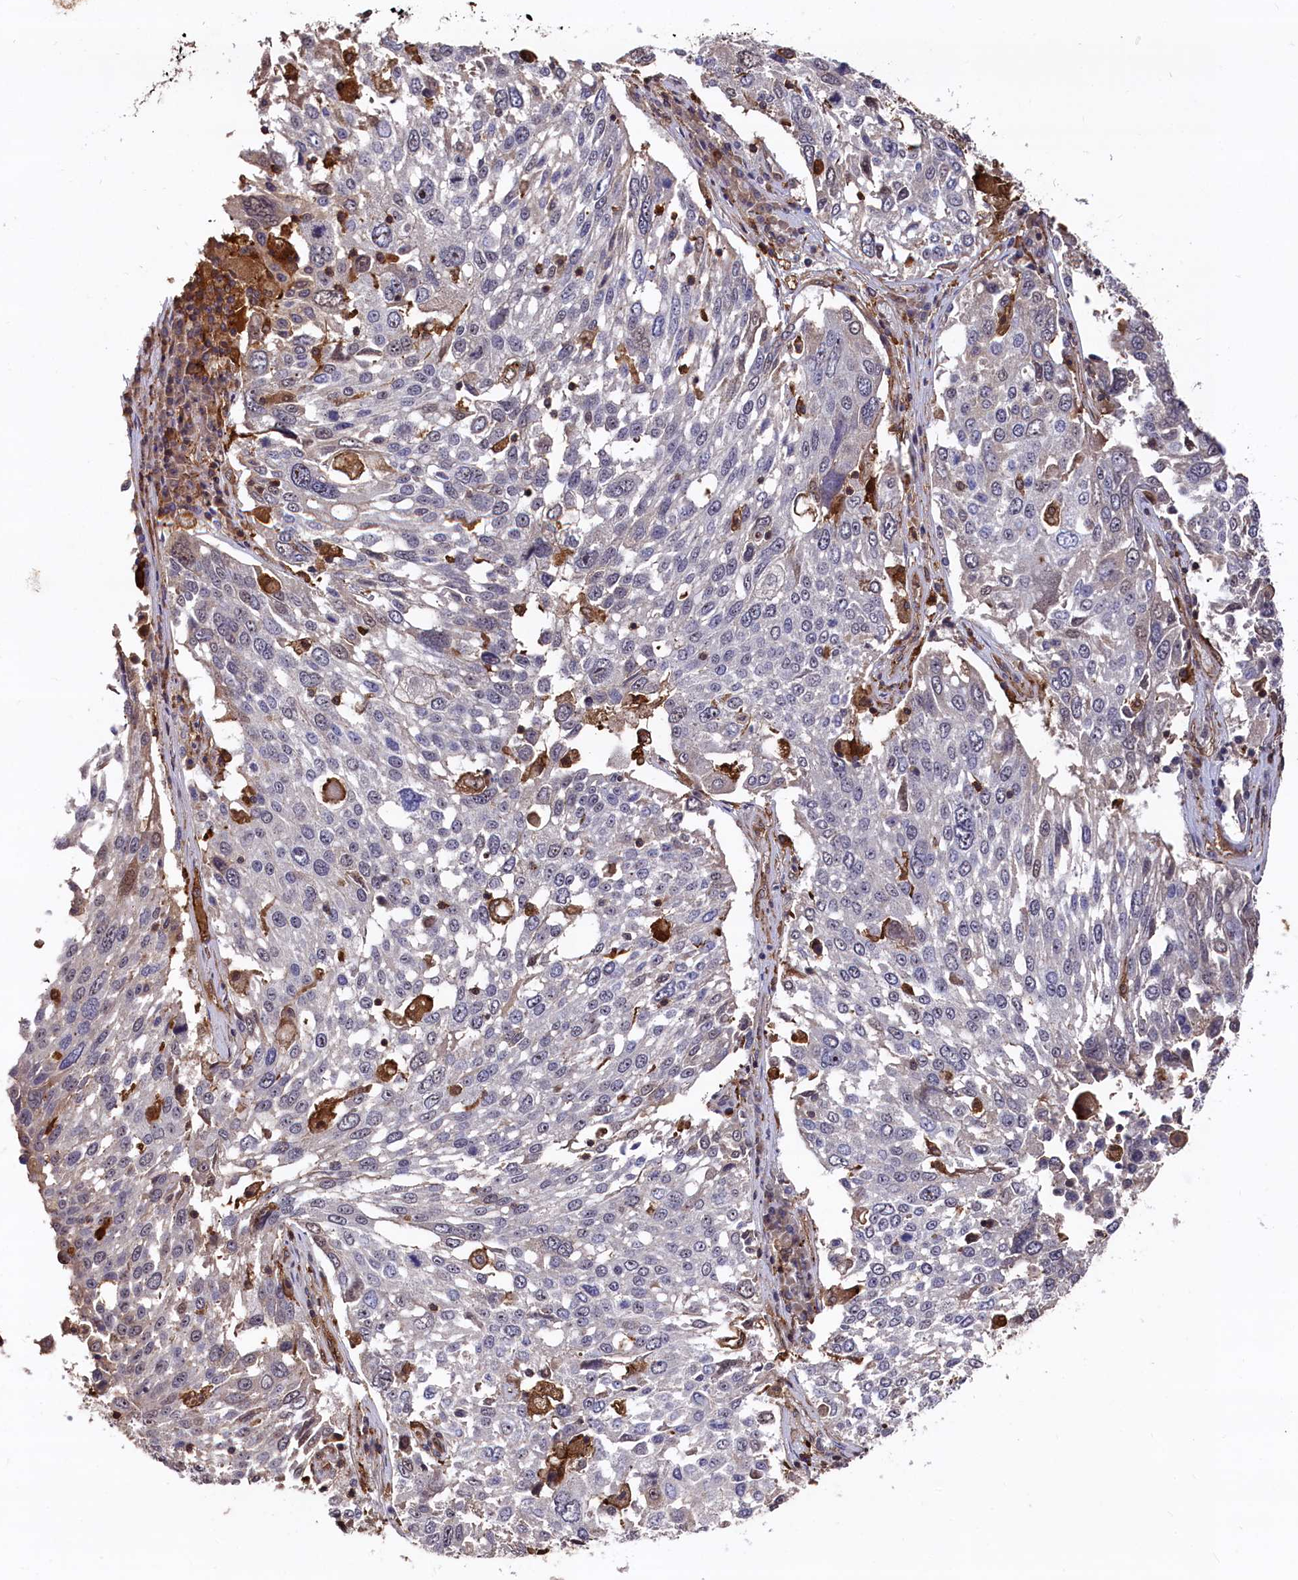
{"staining": {"intensity": "negative", "quantity": "none", "location": "none"}, "tissue": "lung cancer", "cell_type": "Tumor cells", "image_type": "cancer", "snomed": [{"axis": "morphology", "description": "Squamous cell carcinoma, NOS"}, {"axis": "topography", "description": "Lung"}], "caption": "Tumor cells are negative for protein expression in human lung squamous cell carcinoma. The staining was performed using DAB (3,3'-diaminobenzidine) to visualize the protein expression in brown, while the nuclei were stained in blue with hematoxylin (Magnification: 20x).", "gene": "PLEKHO2", "patient": {"sex": "male", "age": 65}}